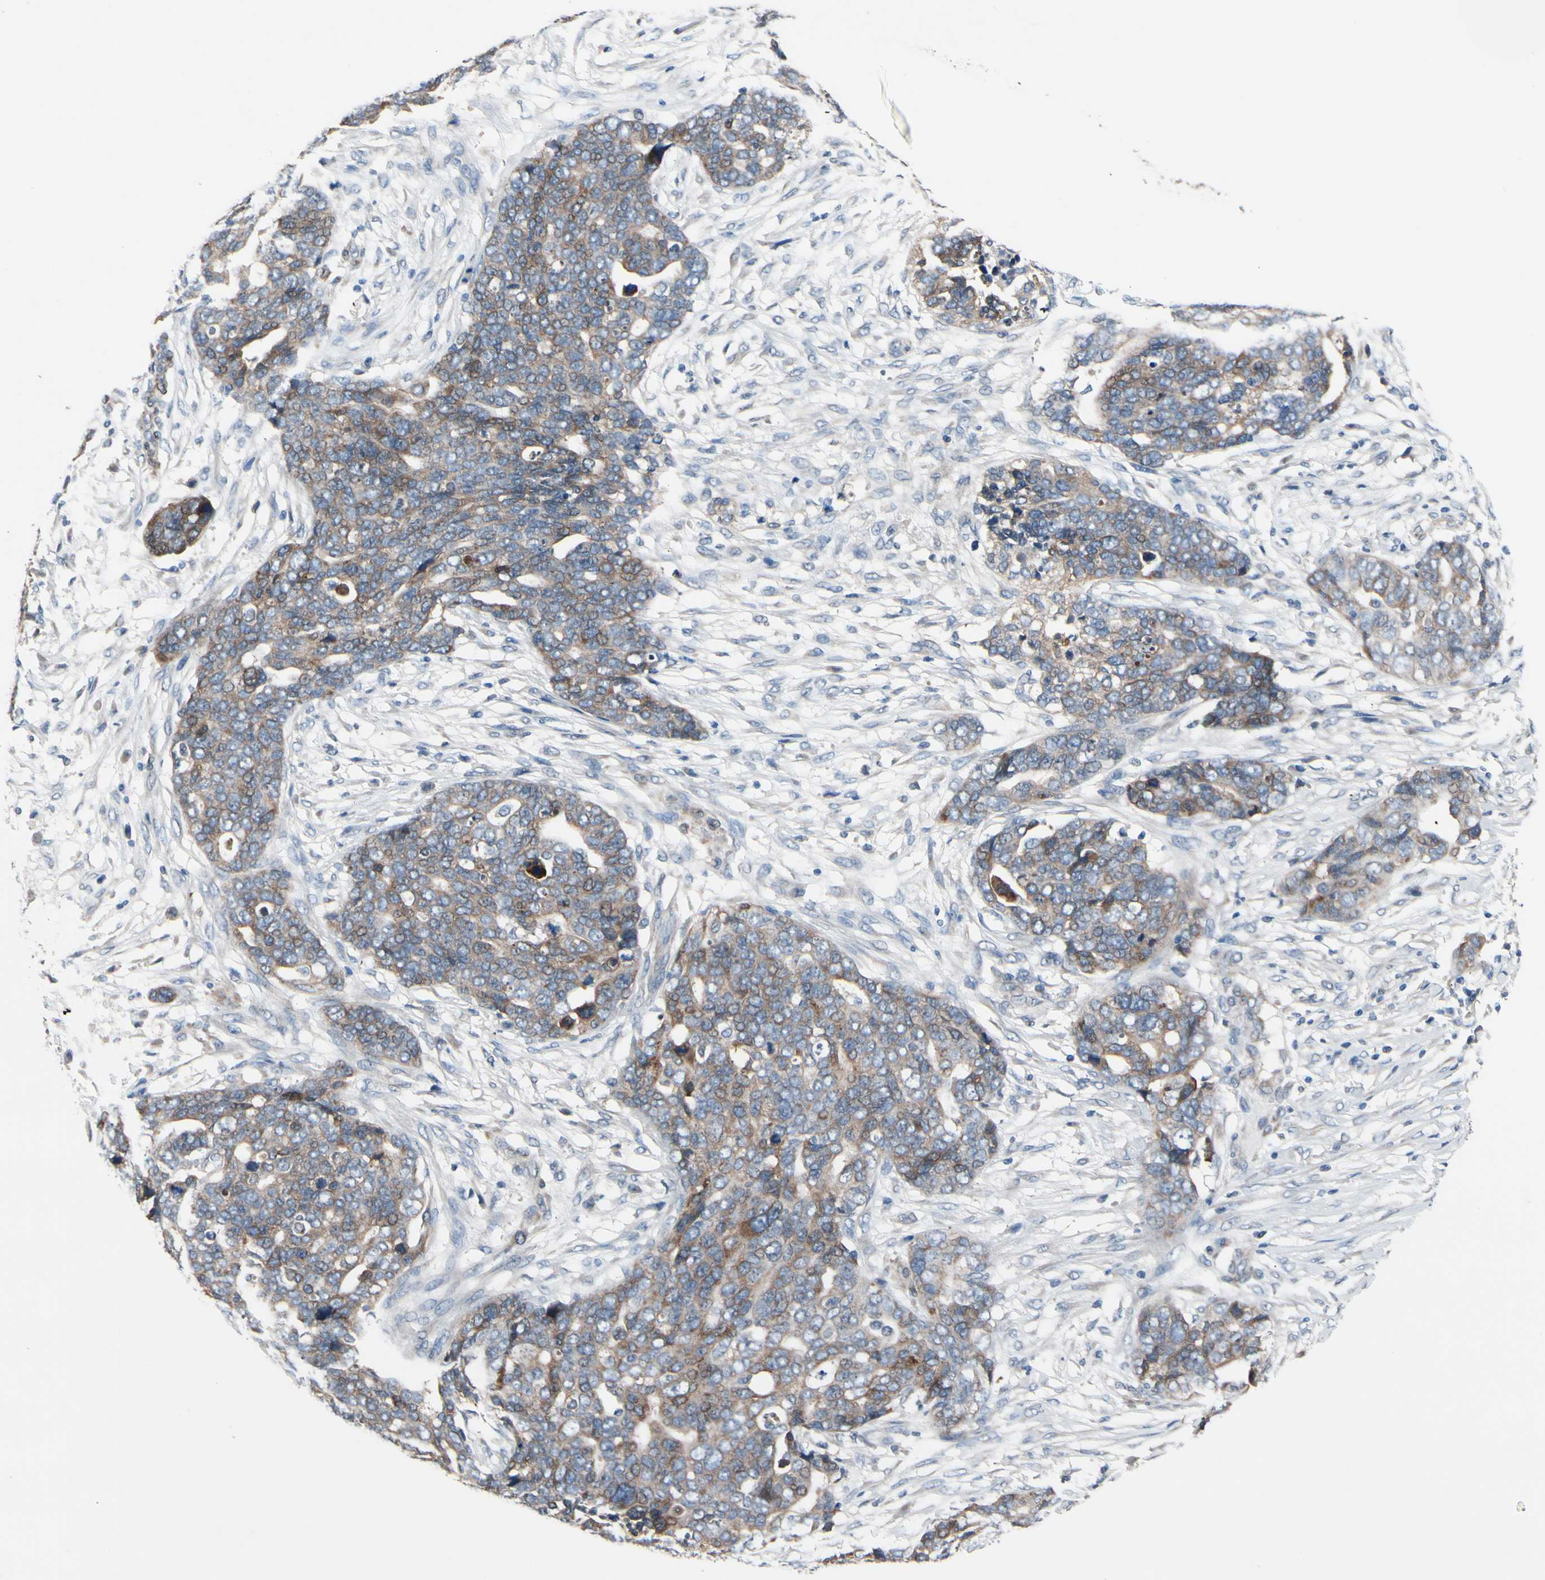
{"staining": {"intensity": "moderate", "quantity": ">75%", "location": "cytoplasmic/membranous"}, "tissue": "ovarian cancer", "cell_type": "Tumor cells", "image_type": "cancer", "snomed": [{"axis": "morphology", "description": "Normal tissue, NOS"}, {"axis": "morphology", "description": "Cystadenocarcinoma, serous, NOS"}, {"axis": "topography", "description": "Fallopian tube"}, {"axis": "topography", "description": "Ovary"}], "caption": "Immunohistochemical staining of ovarian cancer (serous cystadenocarcinoma) shows medium levels of moderate cytoplasmic/membranous protein expression in approximately >75% of tumor cells.", "gene": "PRXL2A", "patient": {"sex": "female", "age": 56}}